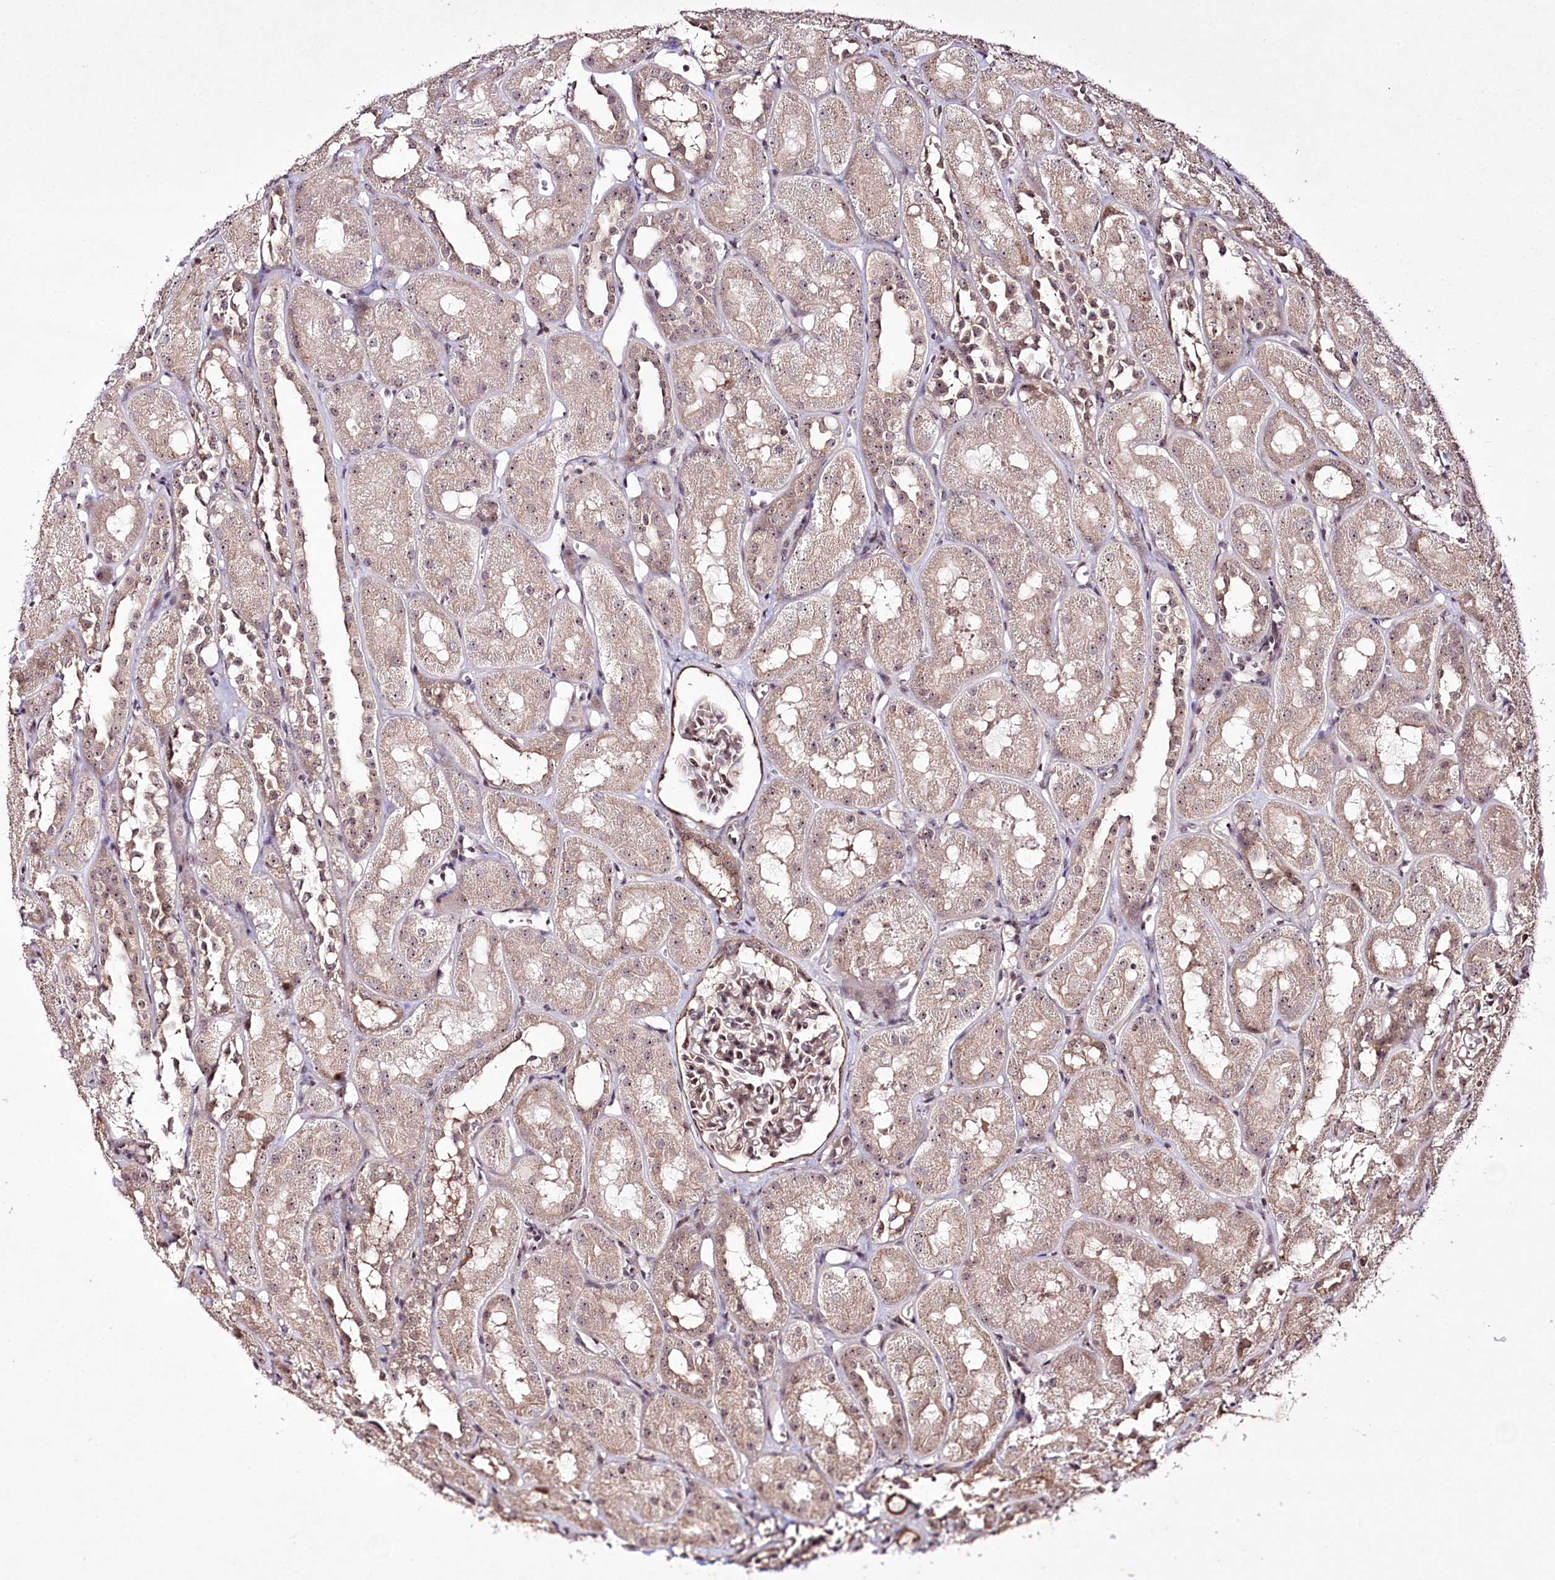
{"staining": {"intensity": "weak", "quantity": "25%-75%", "location": "cytoplasmic/membranous,nuclear"}, "tissue": "kidney", "cell_type": "Cells in glomeruli", "image_type": "normal", "snomed": [{"axis": "morphology", "description": "Normal tissue, NOS"}, {"axis": "topography", "description": "Kidney"}, {"axis": "topography", "description": "Urinary bladder"}], "caption": "Weak cytoplasmic/membranous,nuclear expression for a protein is seen in about 25%-75% of cells in glomeruli of normal kidney using IHC.", "gene": "CCDC59", "patient": {"sex": "male", "age": 16}}